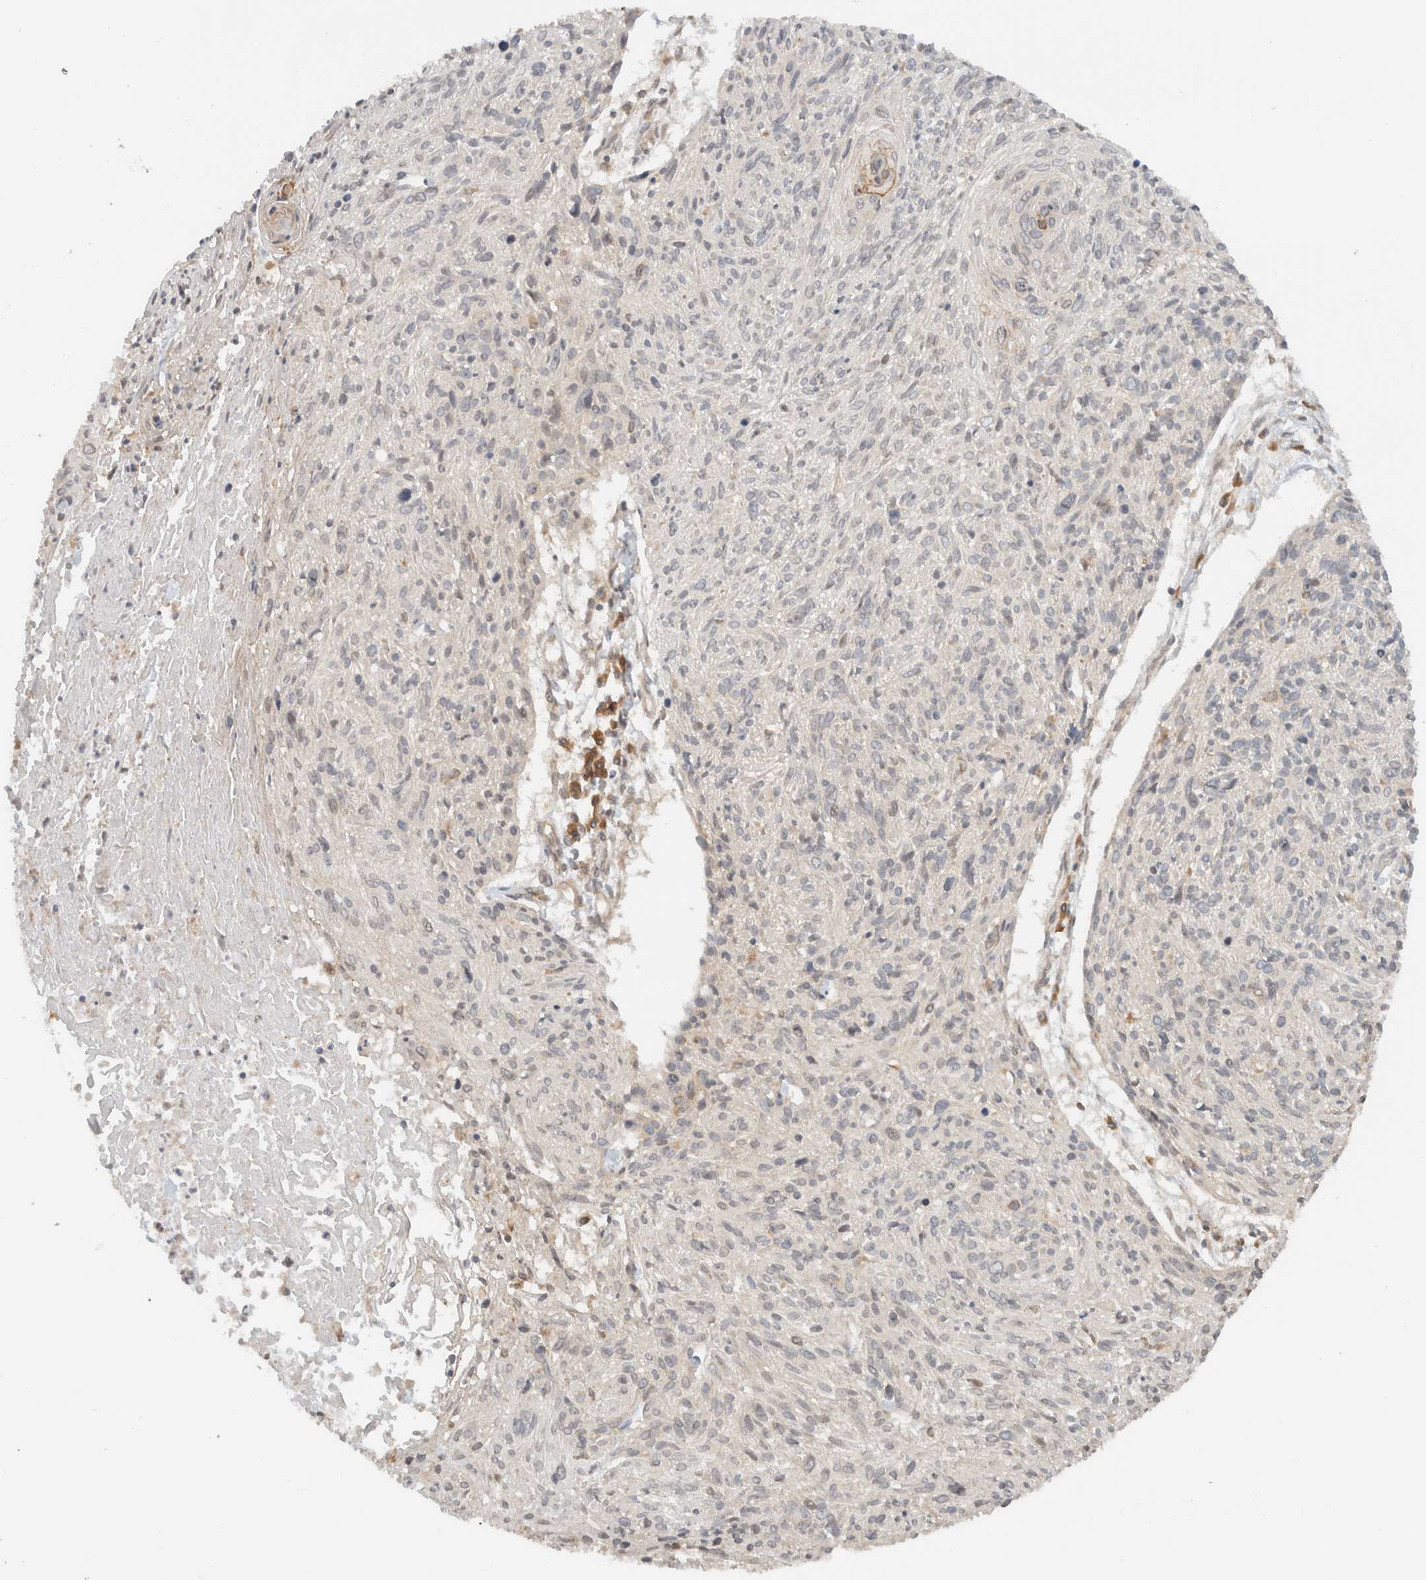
{"staining": {"intensity": "negative", "quantity": "none", "location": "none"}, "tissue": "cervical cancer", "cell_type": "Tumor cells", "image_type": "cancer", "snomed": [{"axis": "morphology", "description": "Squamous cell carcinoma, NOS"}, {"axis": "topography", "description": "Cervix"}], "caption": "This histopathology image is of cervical cancer (squamous cell carcinoma) stained with IHC to label a protein in brown with the nuclei are counter-stained blue. There is no expression in tumor cells.", "gene": "ARFGEF2", "patient": {"sex": "female", "age": 51}}